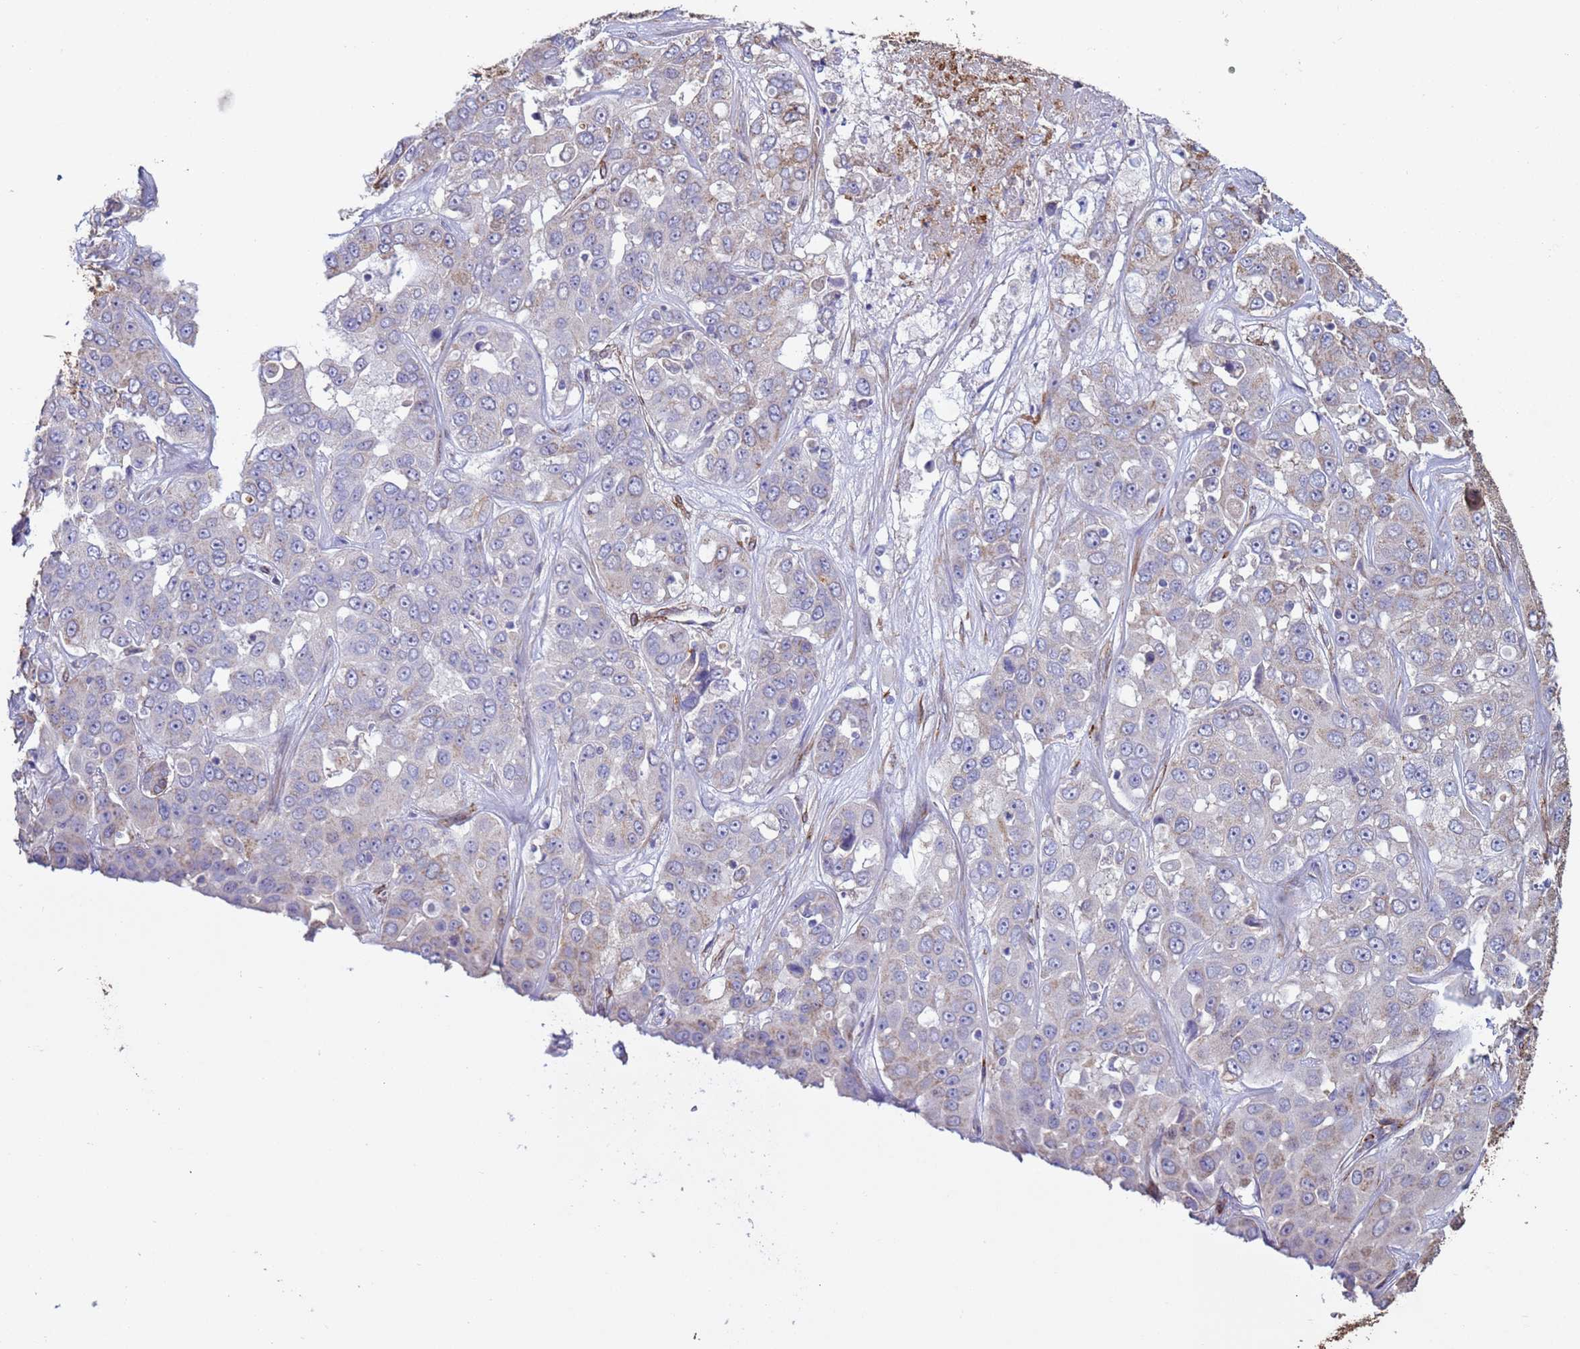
{"staining": {"intensity": "negative", "quantity": "none", "location": "none"}, "tissue": "liver cancer", "cell_type": "Tumor cells", "image_type": "cancer", "snomed": [{"axis": "morphology", "description": "Cholangiocarcinoma"}, {"axis": "topography", "description": "Liver"}], "caption": "Histopathology image shows no protein expression in tumor cells of liver cholangiocarcinoma tissue.", "gene": "GASK1A", "patient": {"sex": "female", "age": 52}}